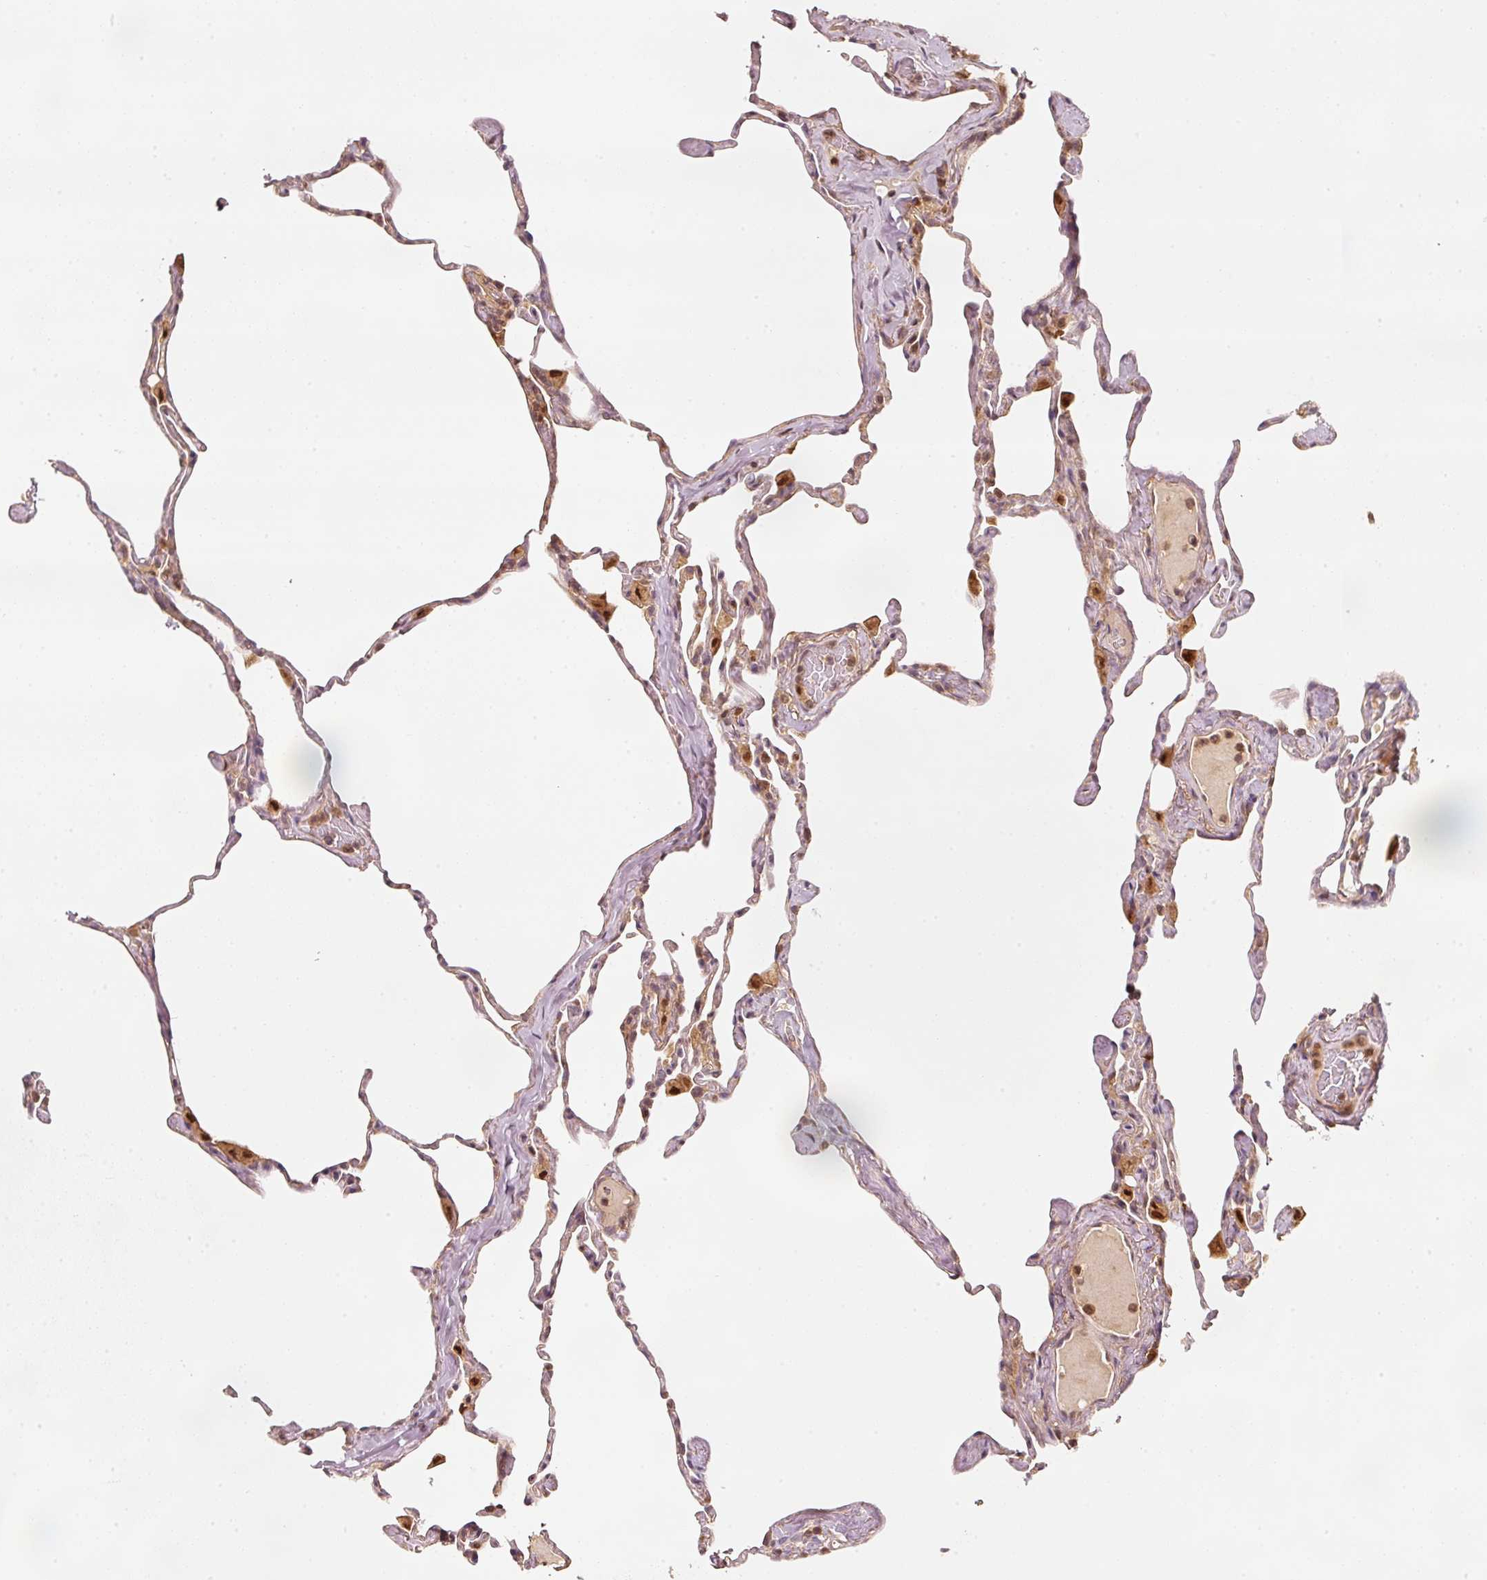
{"staining": {"intensity": "moderate", "quantity": "25%-75%", "location": "cytoplasmic/membranous"}, "tissue": "lung", "cell_type": "Alveolar cells", "image_type": "normal", "snomed": [{"axis": "morphology", "description": "Normal tissue, NOS"}, {"axis": "topography", "description": "Lung"}], "caption": "The histopathology image displays staining of normal lung, revealing moderate cytoplasmic/membranous protein staining (brown color) within alveolar cells.", "gene": "RRAS2", "patient": {"sex": "male", "age": 65}}